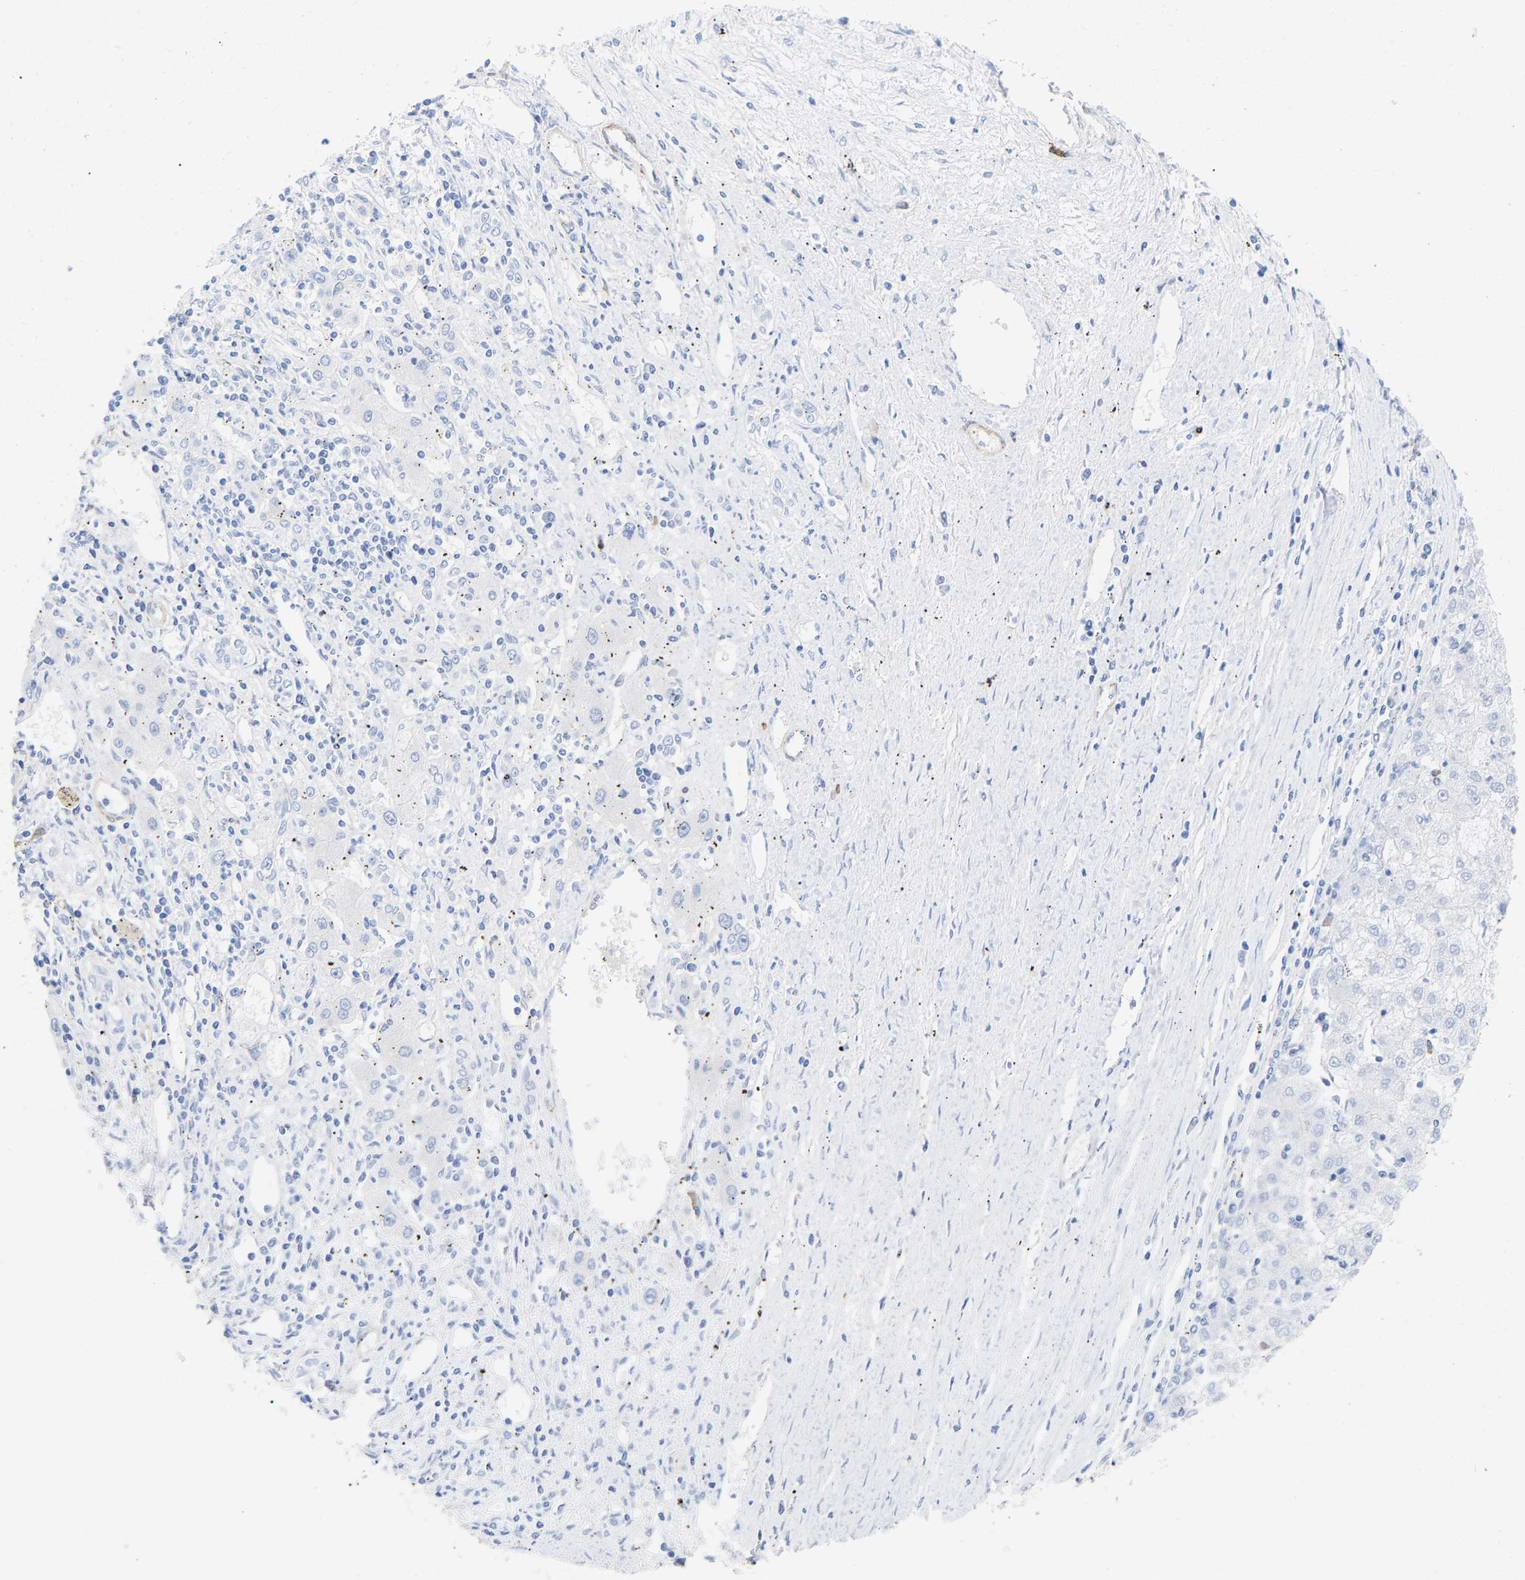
{"staining": {"intensity": "negative", "quantity": "none", "location": "none"}, "tissue": "liver cancer", "cell_type": "Tumor cells", "image_type": "cancer", "snomed": [{"axis": "morphology", "description": "Carcinoma, Hepatocellular, NOS"}, {"axis": "topography", "description": "Liver"}], "caption": "DAB immunohistochemical staining of human hepatocellular carcinoma (liver) demonstrates no significant positivity in tumor cells.", "gene": "AMPH", "patient": {"sex": "male", "age": 72}}